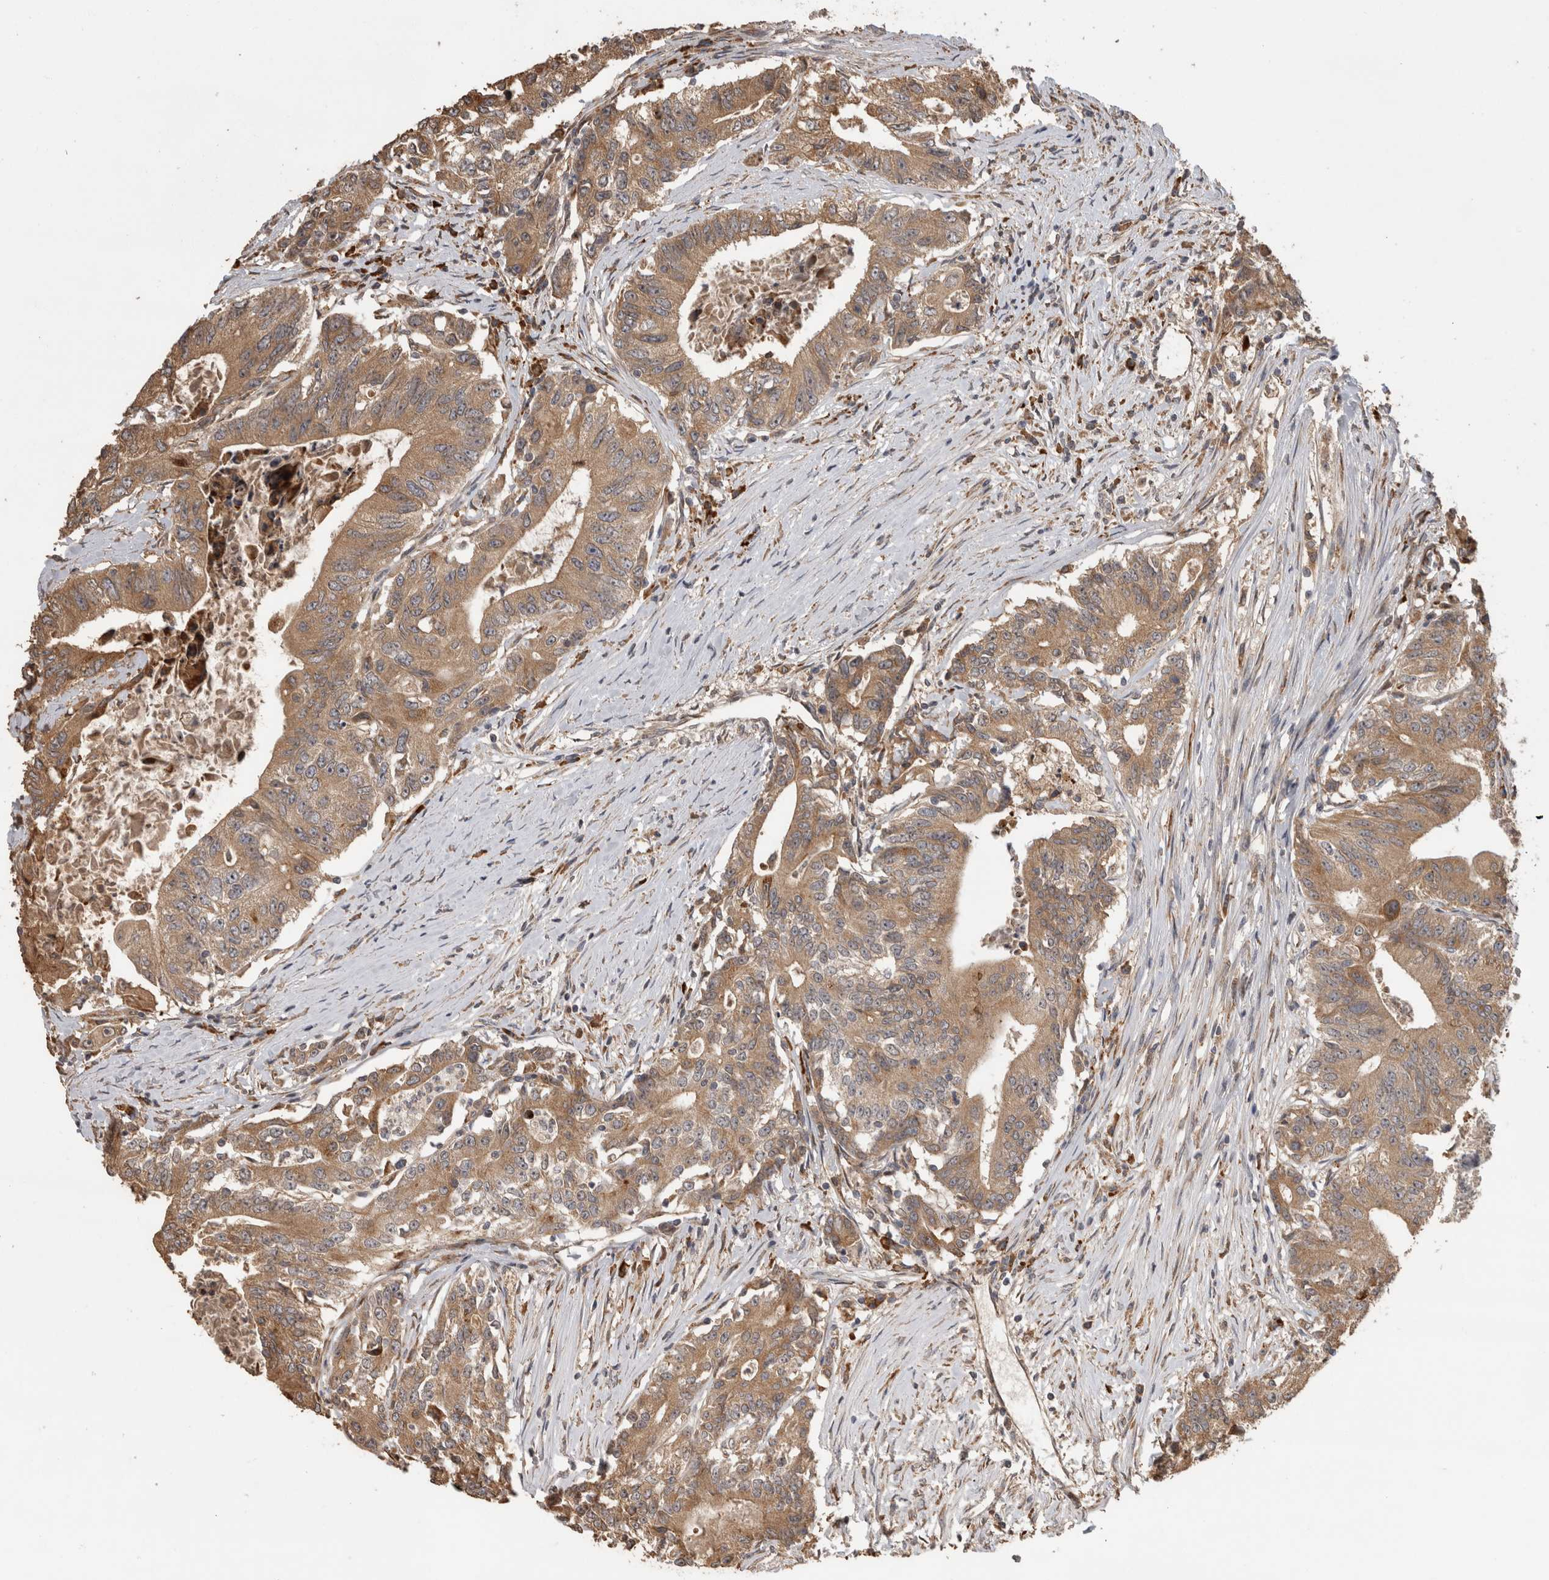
{"staining": {"intensity": "moderate", "quantity": ">75%", "location": "cytoplasmic/membranous"}, "tissue": "colorectal cancer", "cell_type": "Tumor cells", "image_type": "cancer", "snomed": [{"axis": "morphology", "description": "Adenocarcinoma, NOS"}, {"axis": "topography", "description": "Colon"}], "caption": "Colorectal cancer stained for a protein (brown) displays moderate cytoplasmic/membranous positive expression in about >75% of tumor cells.", "gene": "TBCE", "patient": {"sex": "female", "age": 77}}